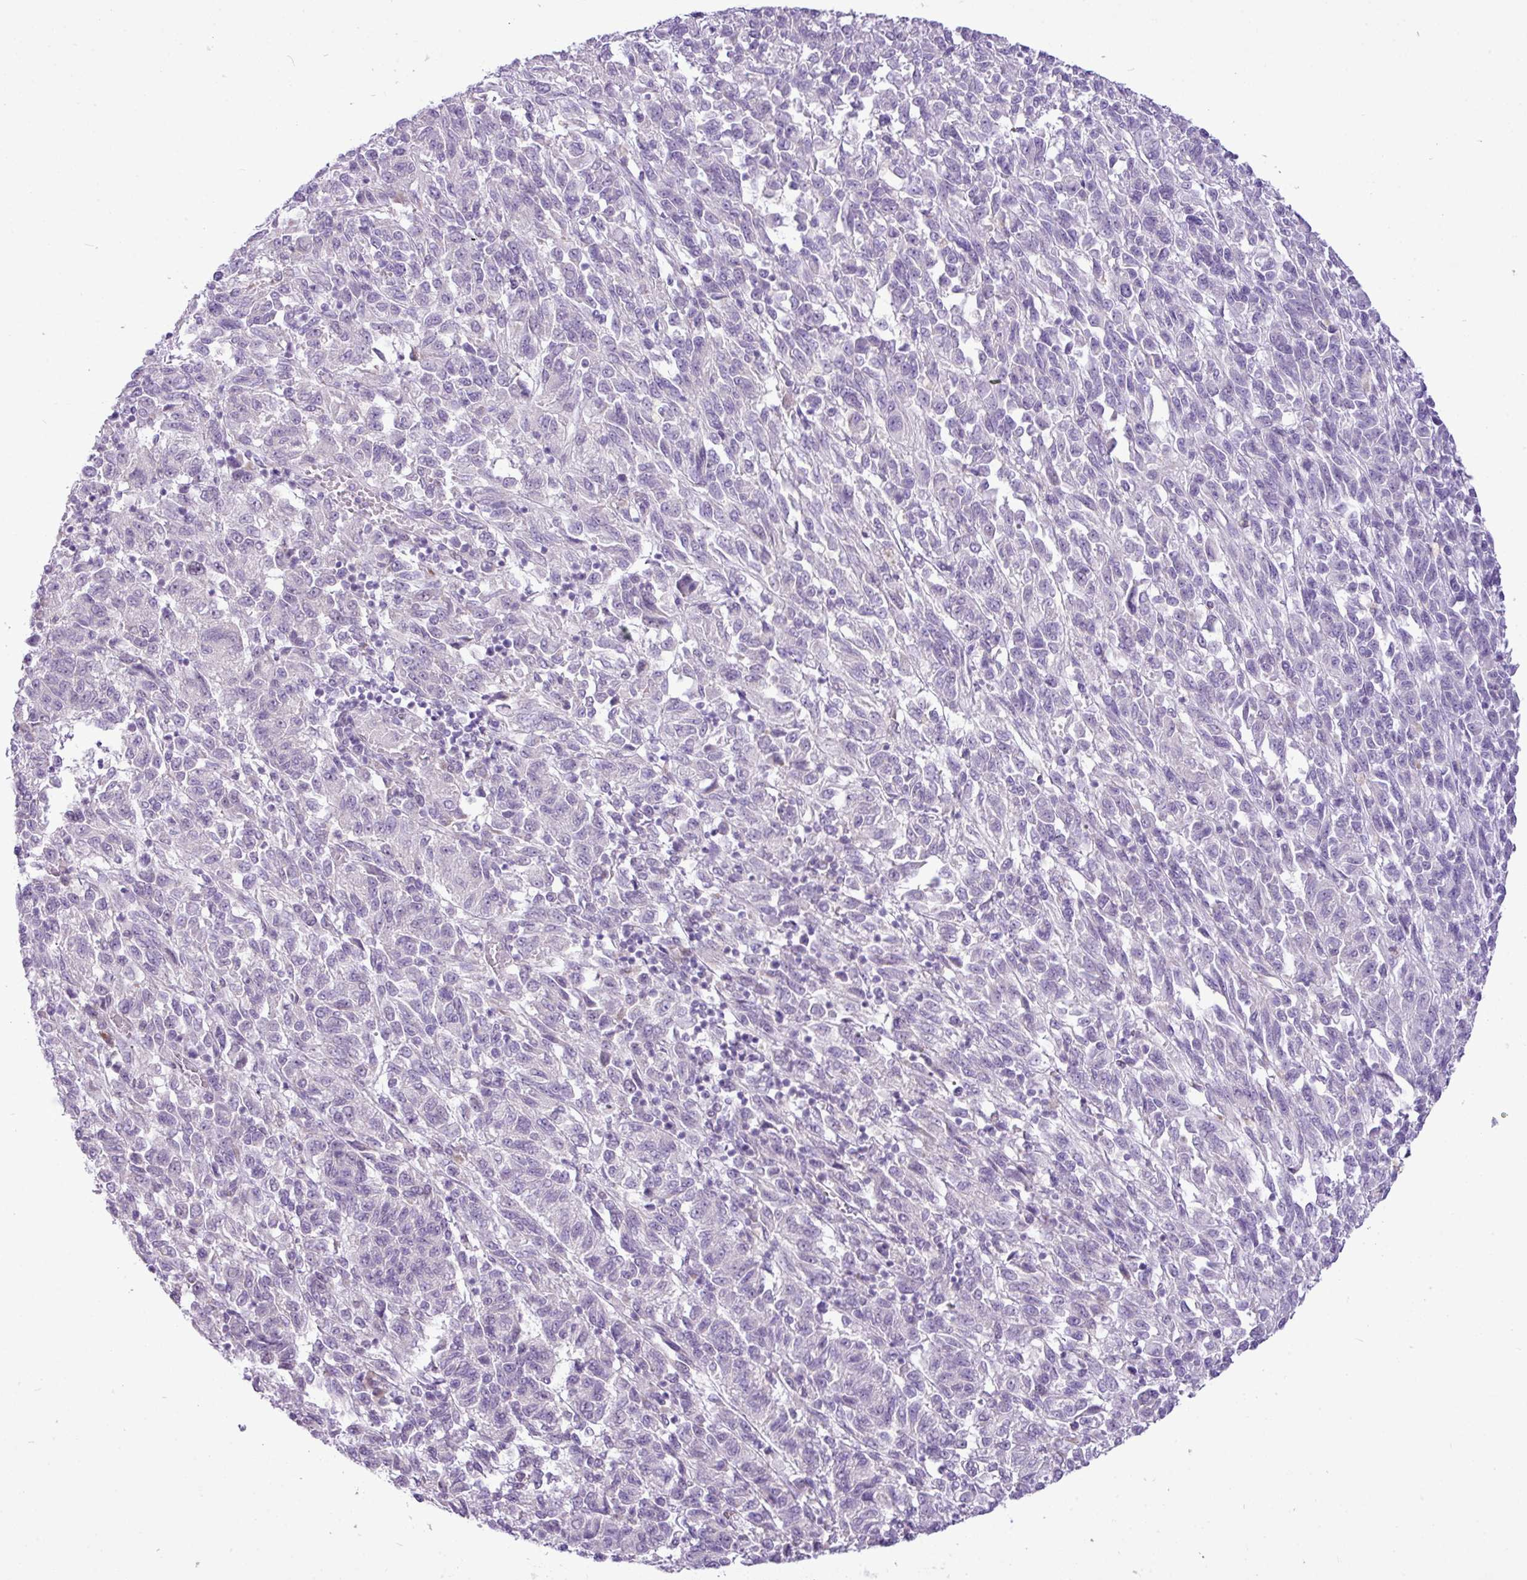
{"staining": {"intensity": "negative", "quantity": "none", "location": "none"}, "tissue": "melanoma", "cell_type": "Tumor cells", "image_type": "cancer", "snomed": [{"axis": "morphology", "description": "Malignant melanoma, Metastatic site"}, {"axis": "topography", "description": "Lung"}], "caption": "Immunohistochemistry micrograph of neoplastic tissue: malignant melanoma (metastatic site) stained with DAB demonstrates no significant protein staining in tumor cells.", "gene": "ELOA2", "patient": {"sex": "male", "age": 64}}